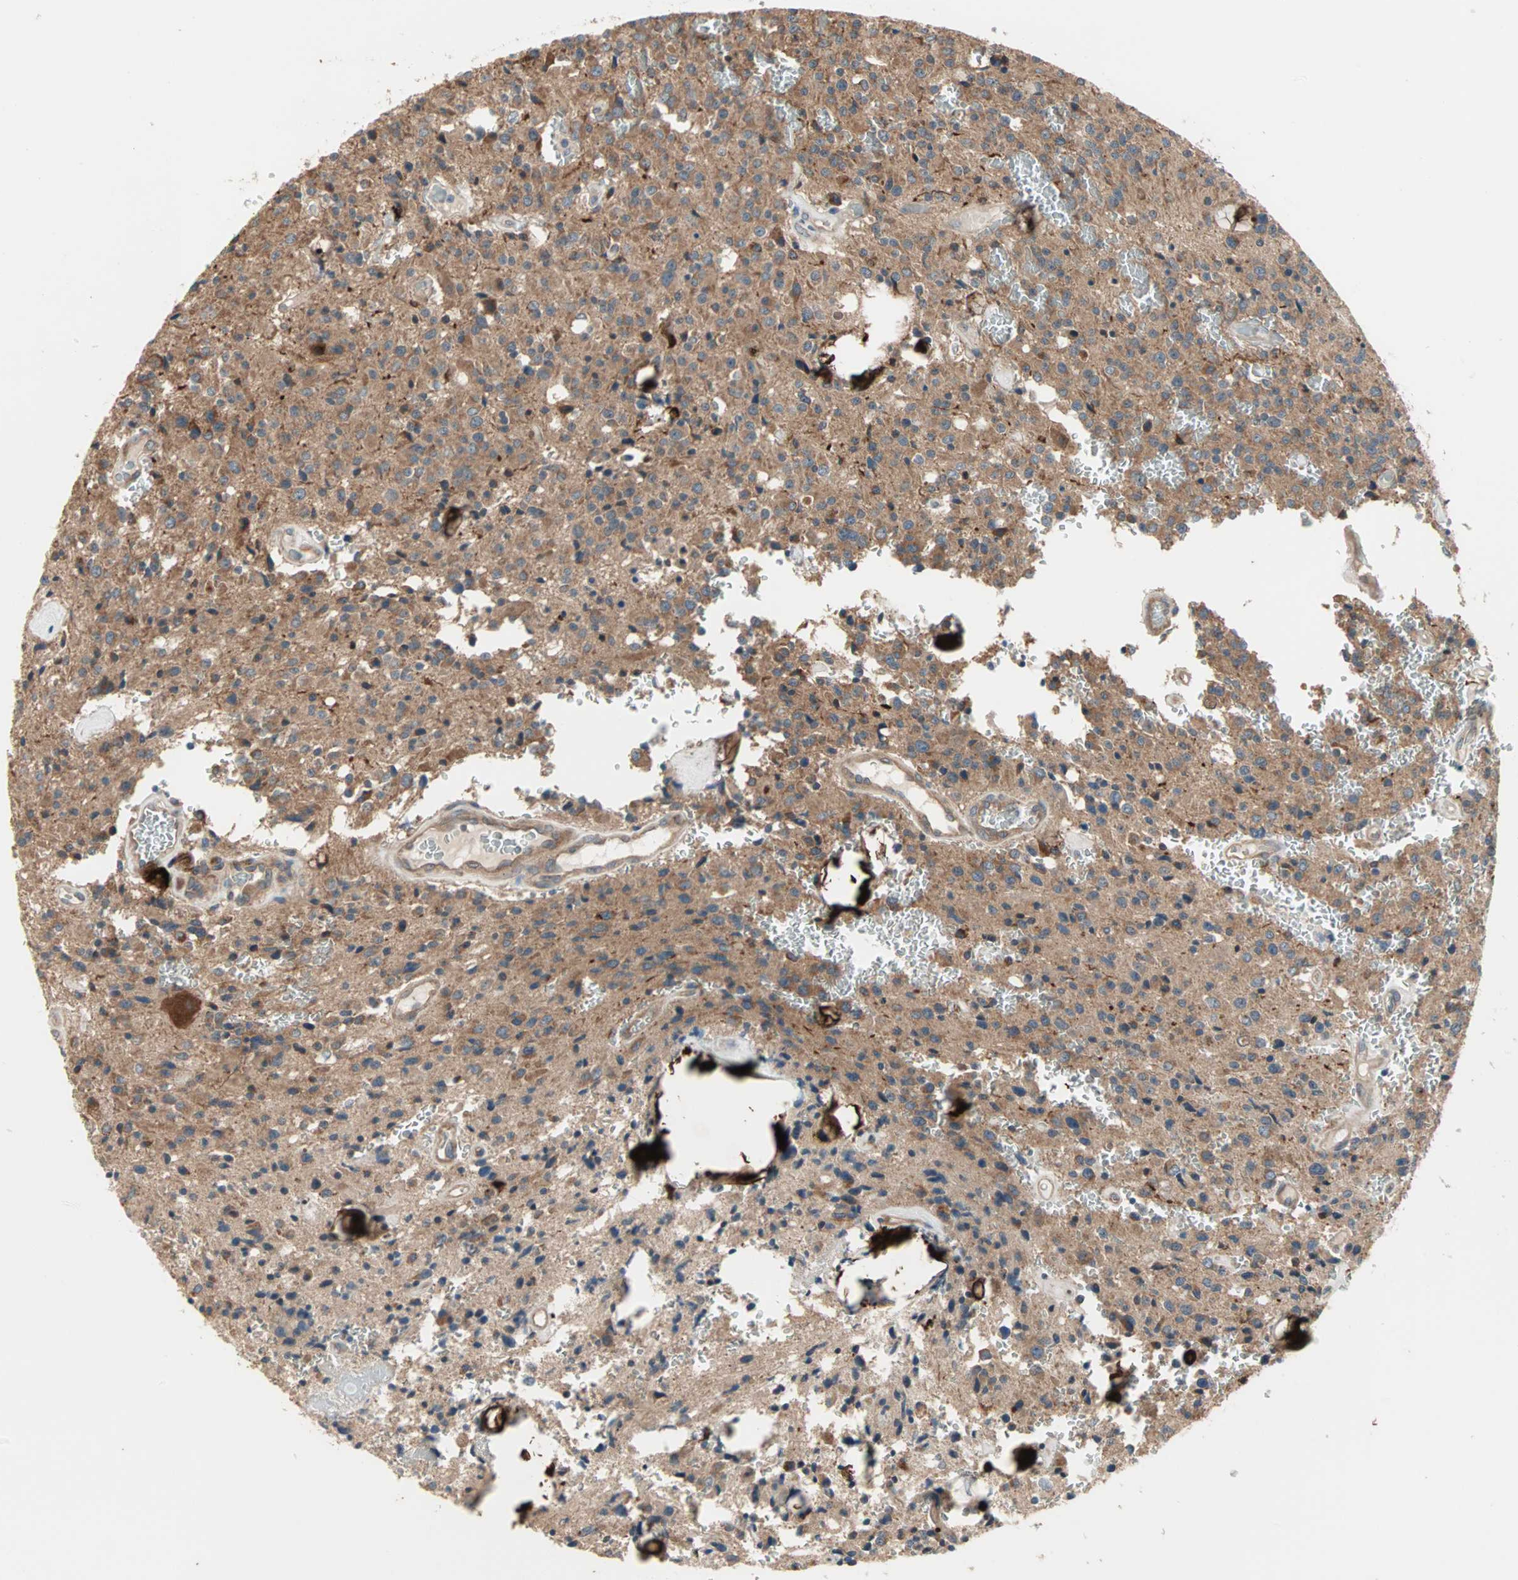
{"staining": {"intensity": "weak", "quantity": ">75%", "location": "cytoplasmic/membranous"}, "tissue": "glioma", "cell_type": "Tumor cells", "image_type": "cancer", "snomed": [{"axis": "morphology", "description": "Glioma, malignant, Low grade"}, {"axis": "topography", "description": "Brain"}], "caption": "Glioma stained with DAB (3,3'-diaminobenzidine) IHC reveals low levels of weak cytoplasmic/membranous positivity in about >75% of tumor cells. (Brightfield microscopy of DAB IHC at high magnification).", "gene": "PDE8A", "patient": {"sex": "male", "age": 58}}